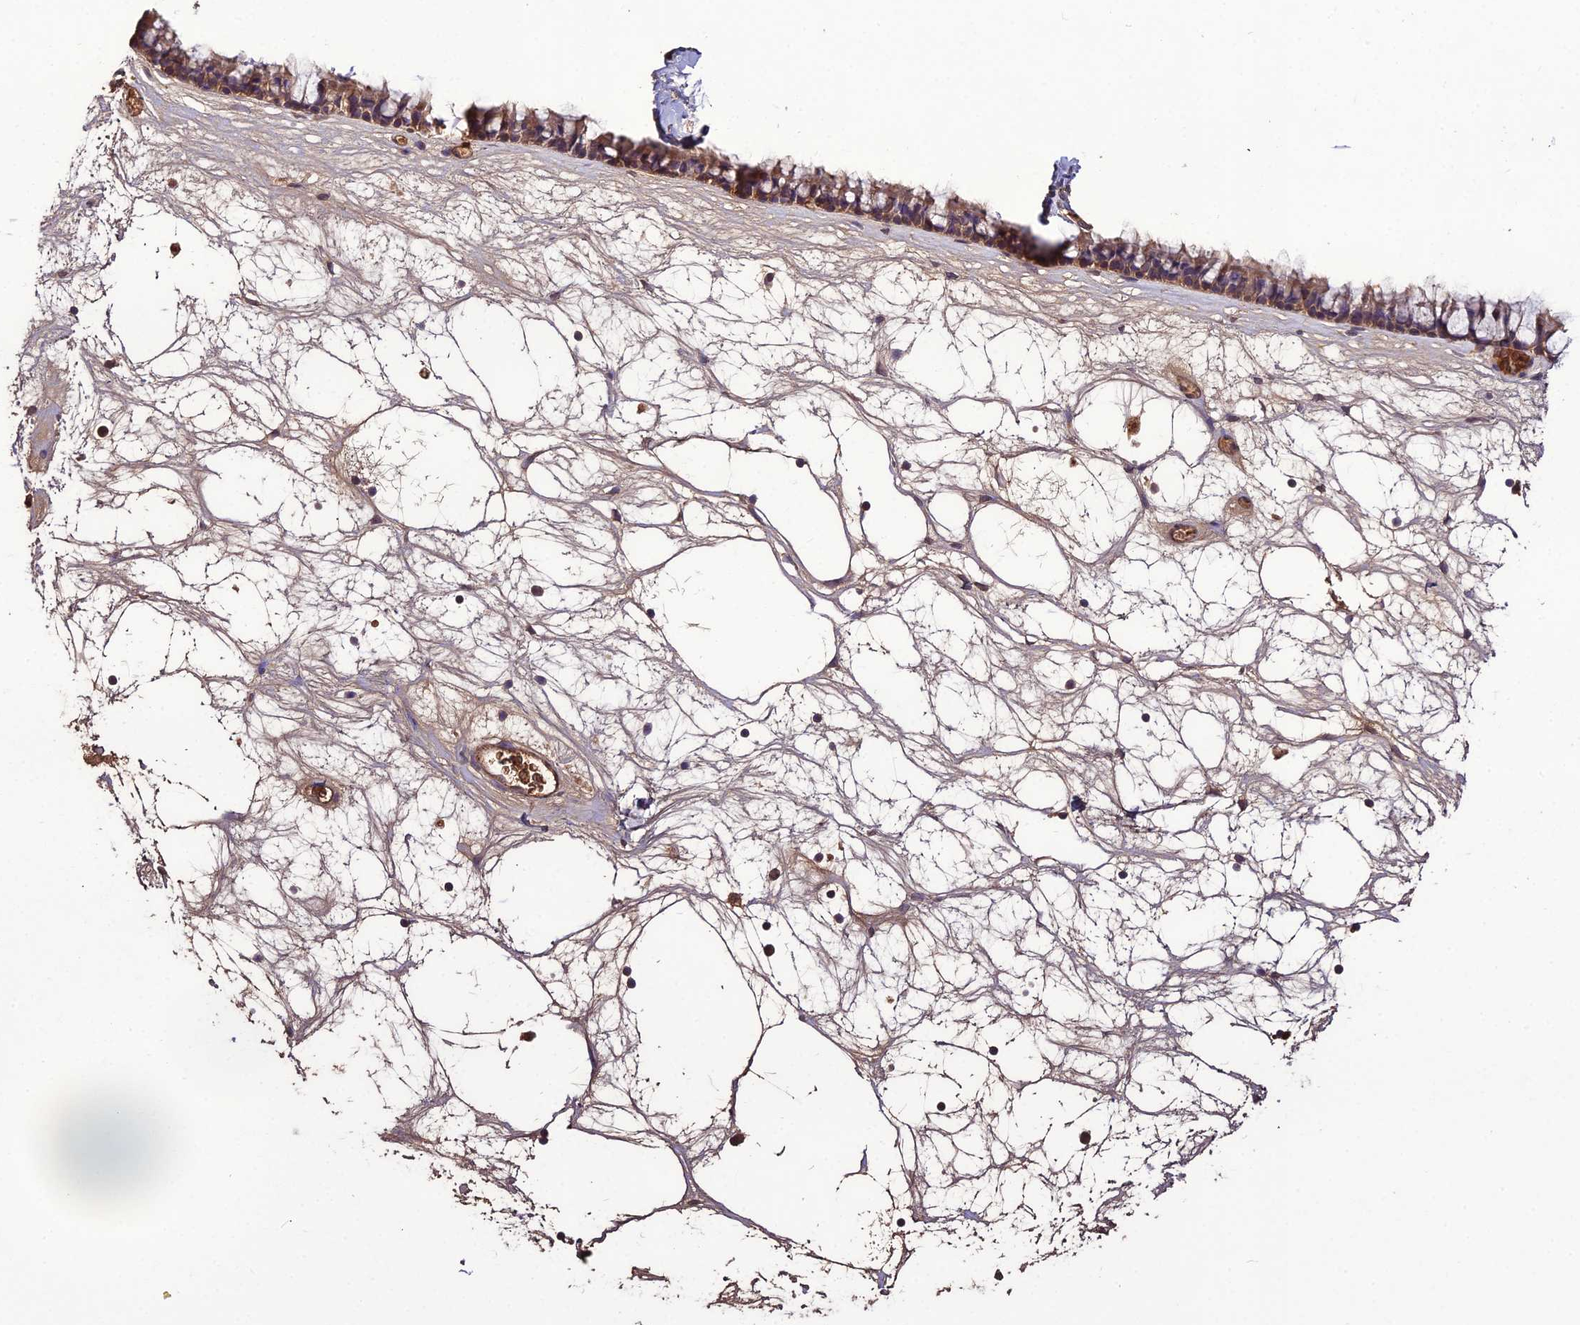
{"staining": {"intensity": "moderate", "quantity": ">75%", "location": "cytoplasmic/membranous"}, "tissue": "nasopharynx", "cell_type": "Respiratory epithelial cells", "image_type": "normal", "snomed": [{"axis": "morphology", "description": "Normal tissue, NOS"}, {"axis": "topography", "description": "Nasopharynx"}], "caption": "Immunohistochemical staining of unremarkable nasopharynx shows moderate cytoplasmic/membranous protein staining in about >75% of respiratory epithelial cells.", "gene": "KCTD16", "patient": {"sex": "male", "age": 64}}